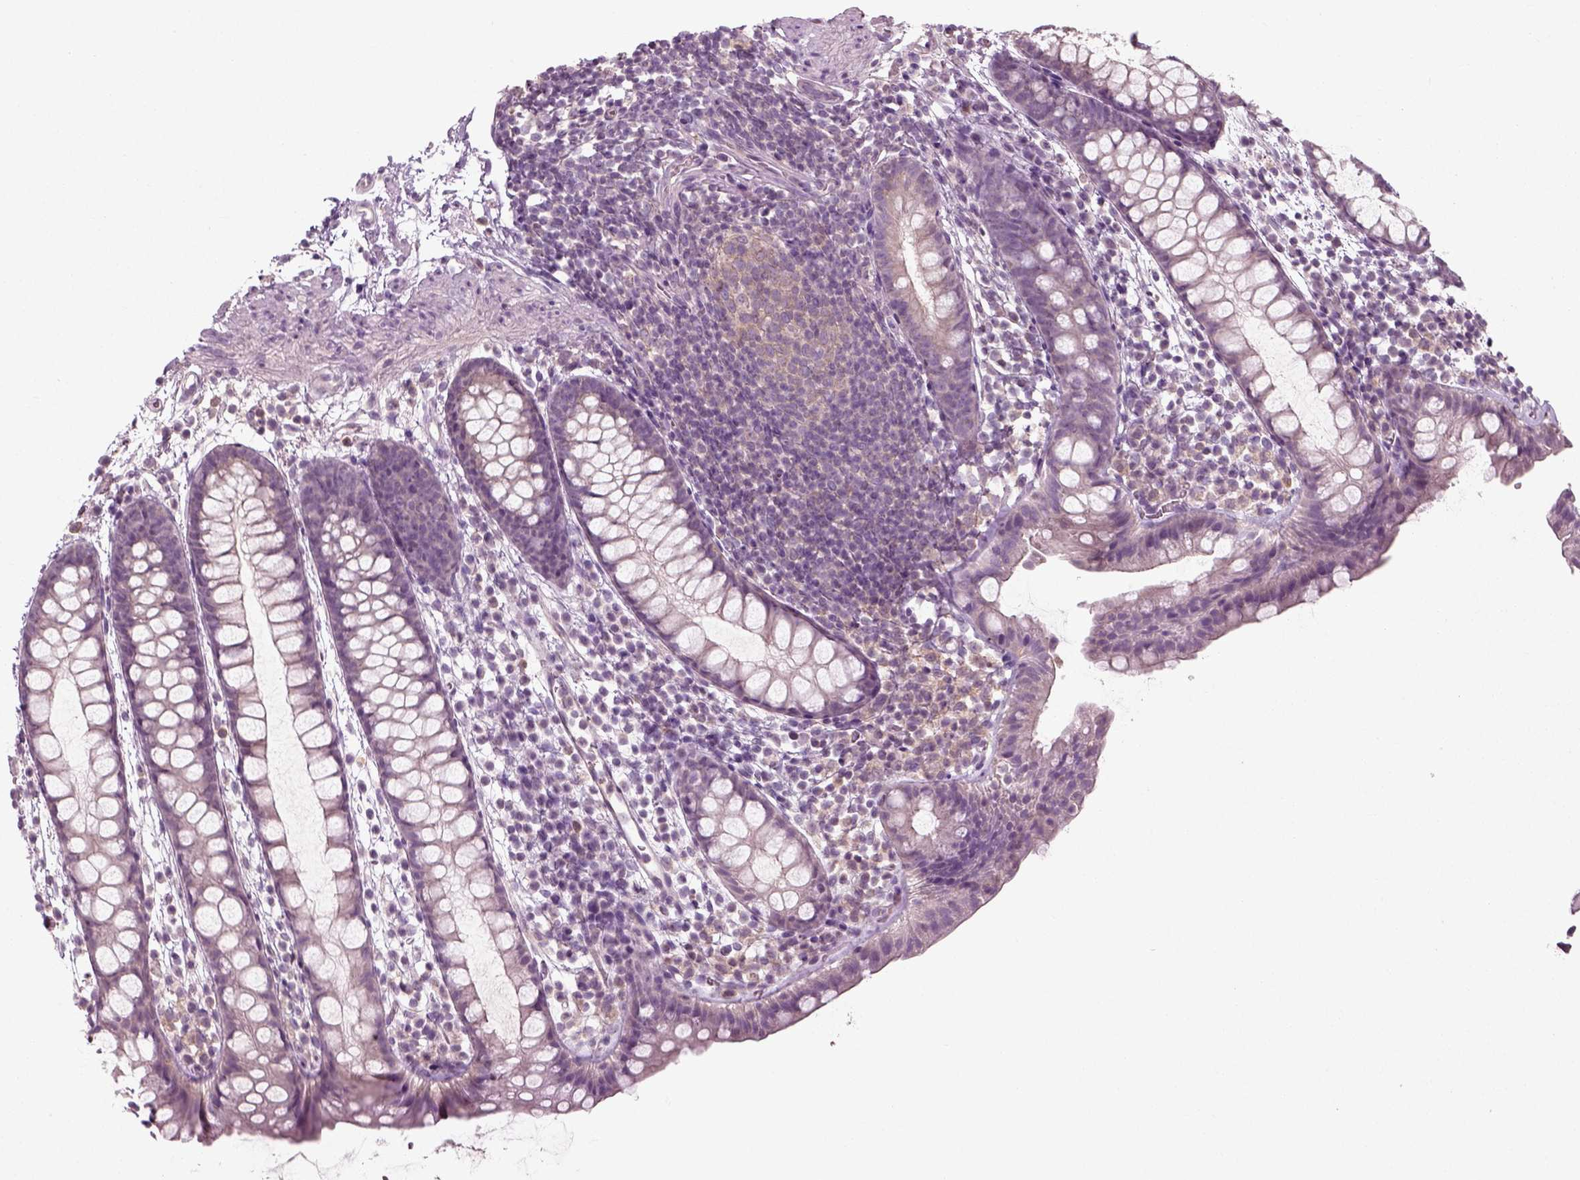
{"staining": {"intensity": "negative", "quantity": "none", "location": "none"}, "tissue": "rectum", "cell_type": "Glandular cells", "image_type": "normal", "snomed": [{"axis": "morphology", "description": "Normal tissue, NOS"}, {"axis": "topography", "description": "Rectum"}], "caption": "DAB immunohistochemical staining of unremarkable rectum shows no significant expression in glandular cells. The staining was performed using DAB (3,3'-diaminobenzidine) to visualize the protein expression in brown, while the nuclei were stained in blue with hematoxylin (Magnification: 20x).", "gene": "RND2", "patient": {"sex": "male", "age": 57}}